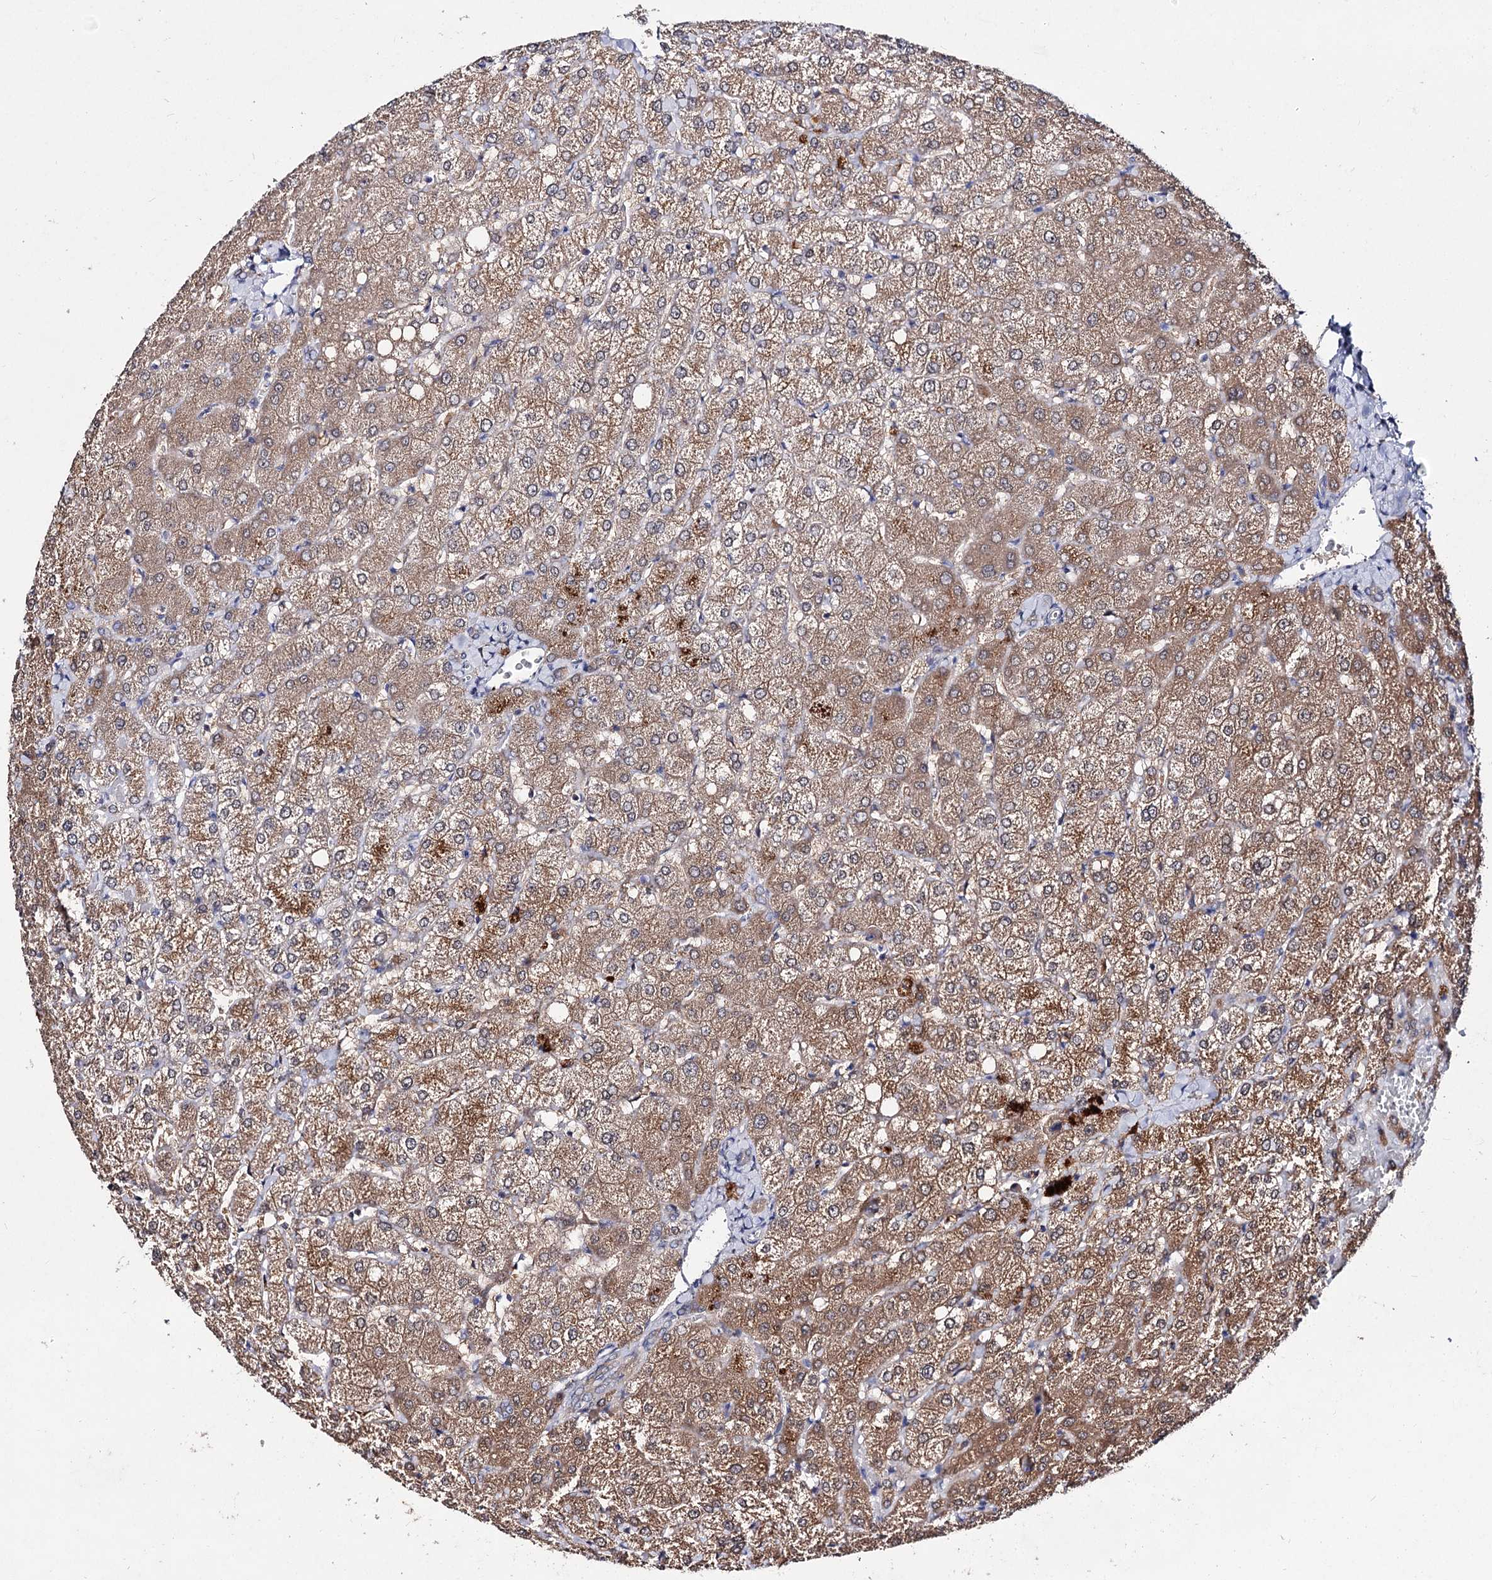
{"staining": {"intensity": "negative", "quantity": "none", "location": "none"}, "tissue": "liver", "cell_type": "Cholangiocytes", "image_type": "normal", "snomed": [{"axis": "morphology", "description": "Normal tissue, NOS"}, {"axis": "topography", "description": "Liver"}], "caption": "This is an immunohistochemistry photomicrograph of unremarkable human liver. There is no staining in cholangiocytes.", "gene": "ACTR6", "patient": {"sex": "female", "age": 54}}